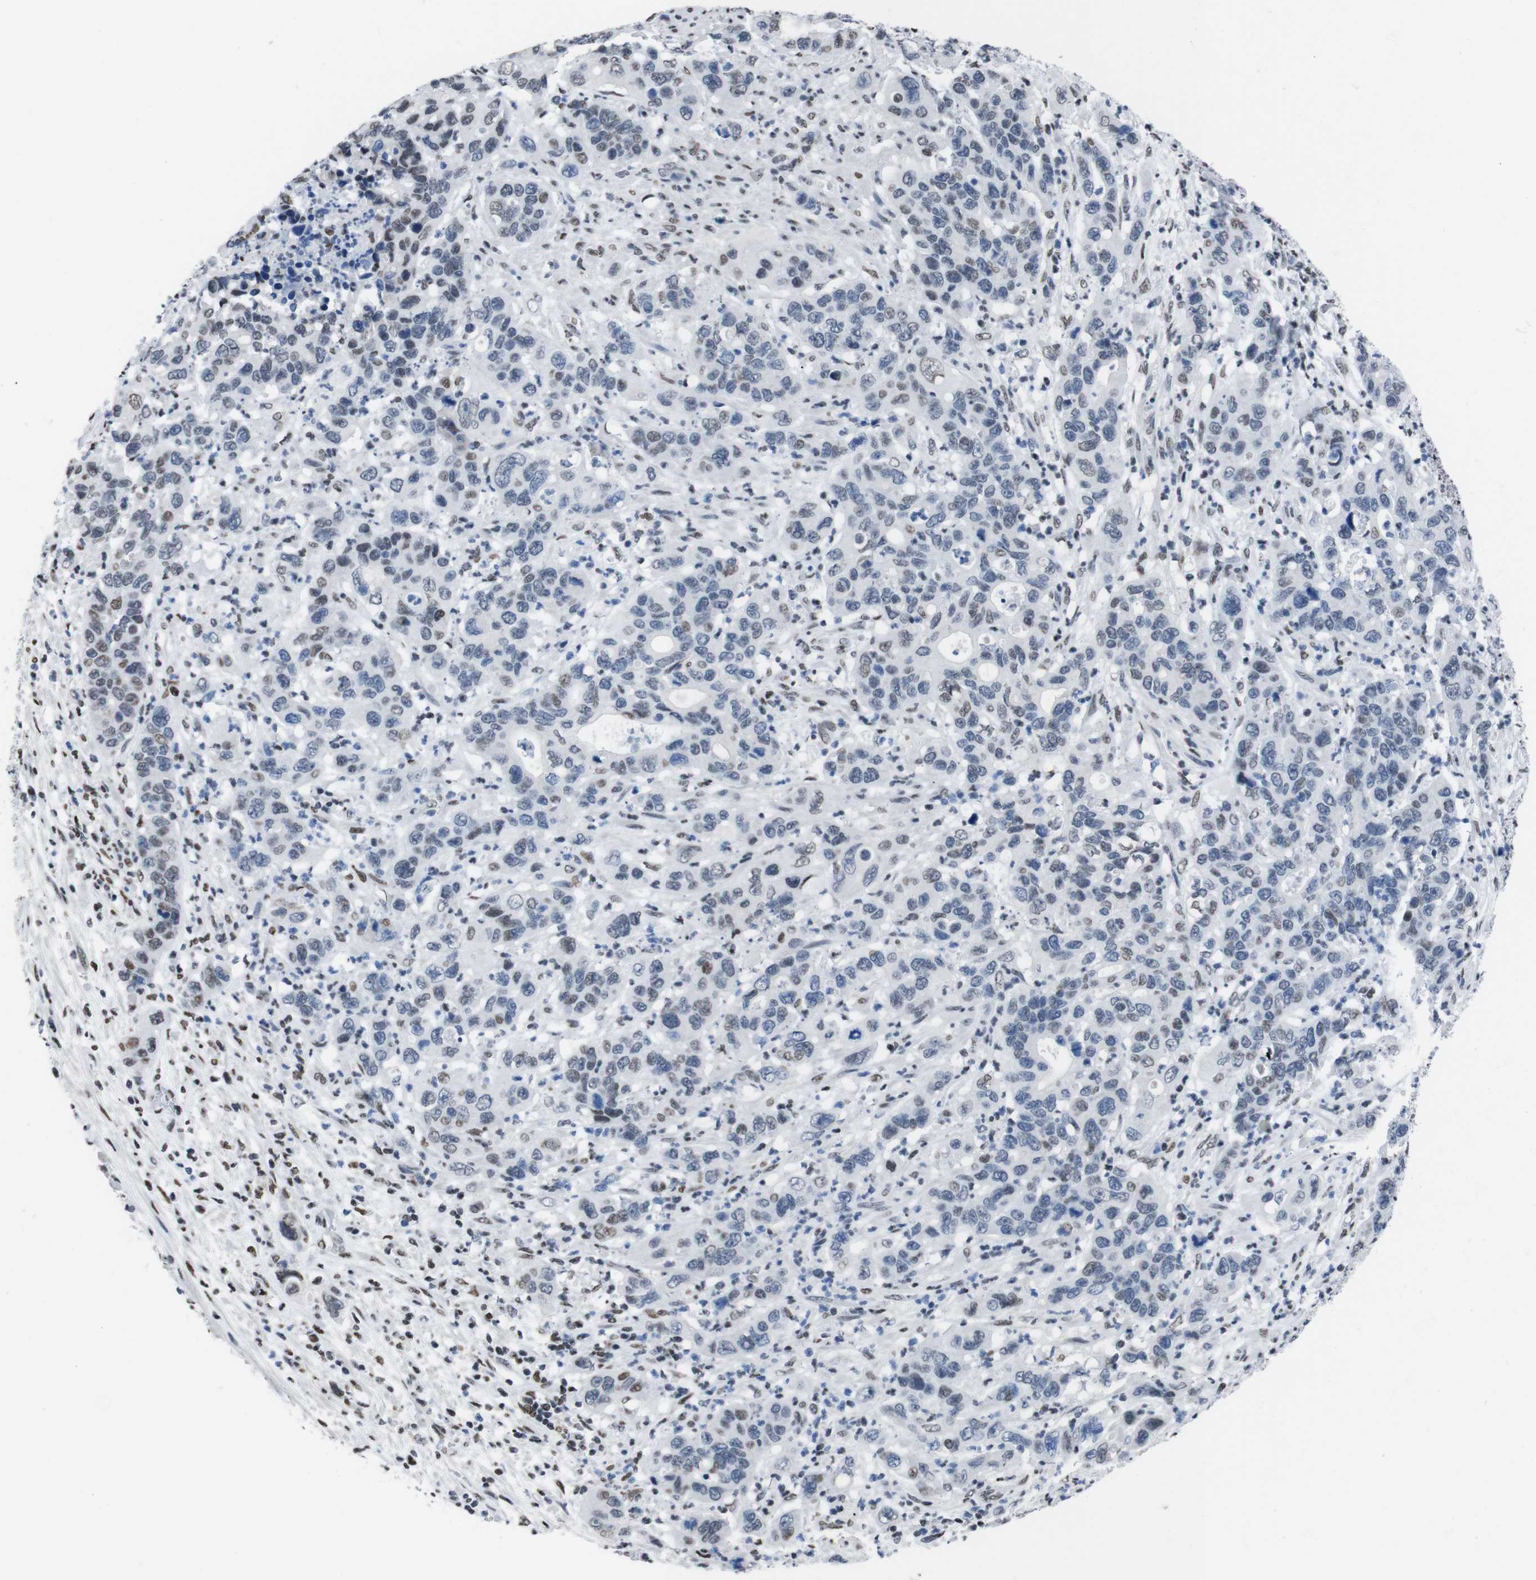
{"staining": {"intensity": "weak", "quantity": "<25%", "location": "nuclear"}, "tissue": "pancreatic cancer", "cell_type": "Tumor cells", "image_type": "cancer", "snomed": [{"axis": "morphology", "description": "Adenocarcinoma, NOS"}, {"axis": "topography", "description": "Pancreas"}], "caption": "High magnification brightfield microscopy of pancreatic cancer (adenocarcinoma) stained with DAB (brown) and counterstained with hematoxylin (blue): tumor cells show no significant positivity.", "gene": "PIP4P2", "patient": {"sex": "female", "age": 71}}